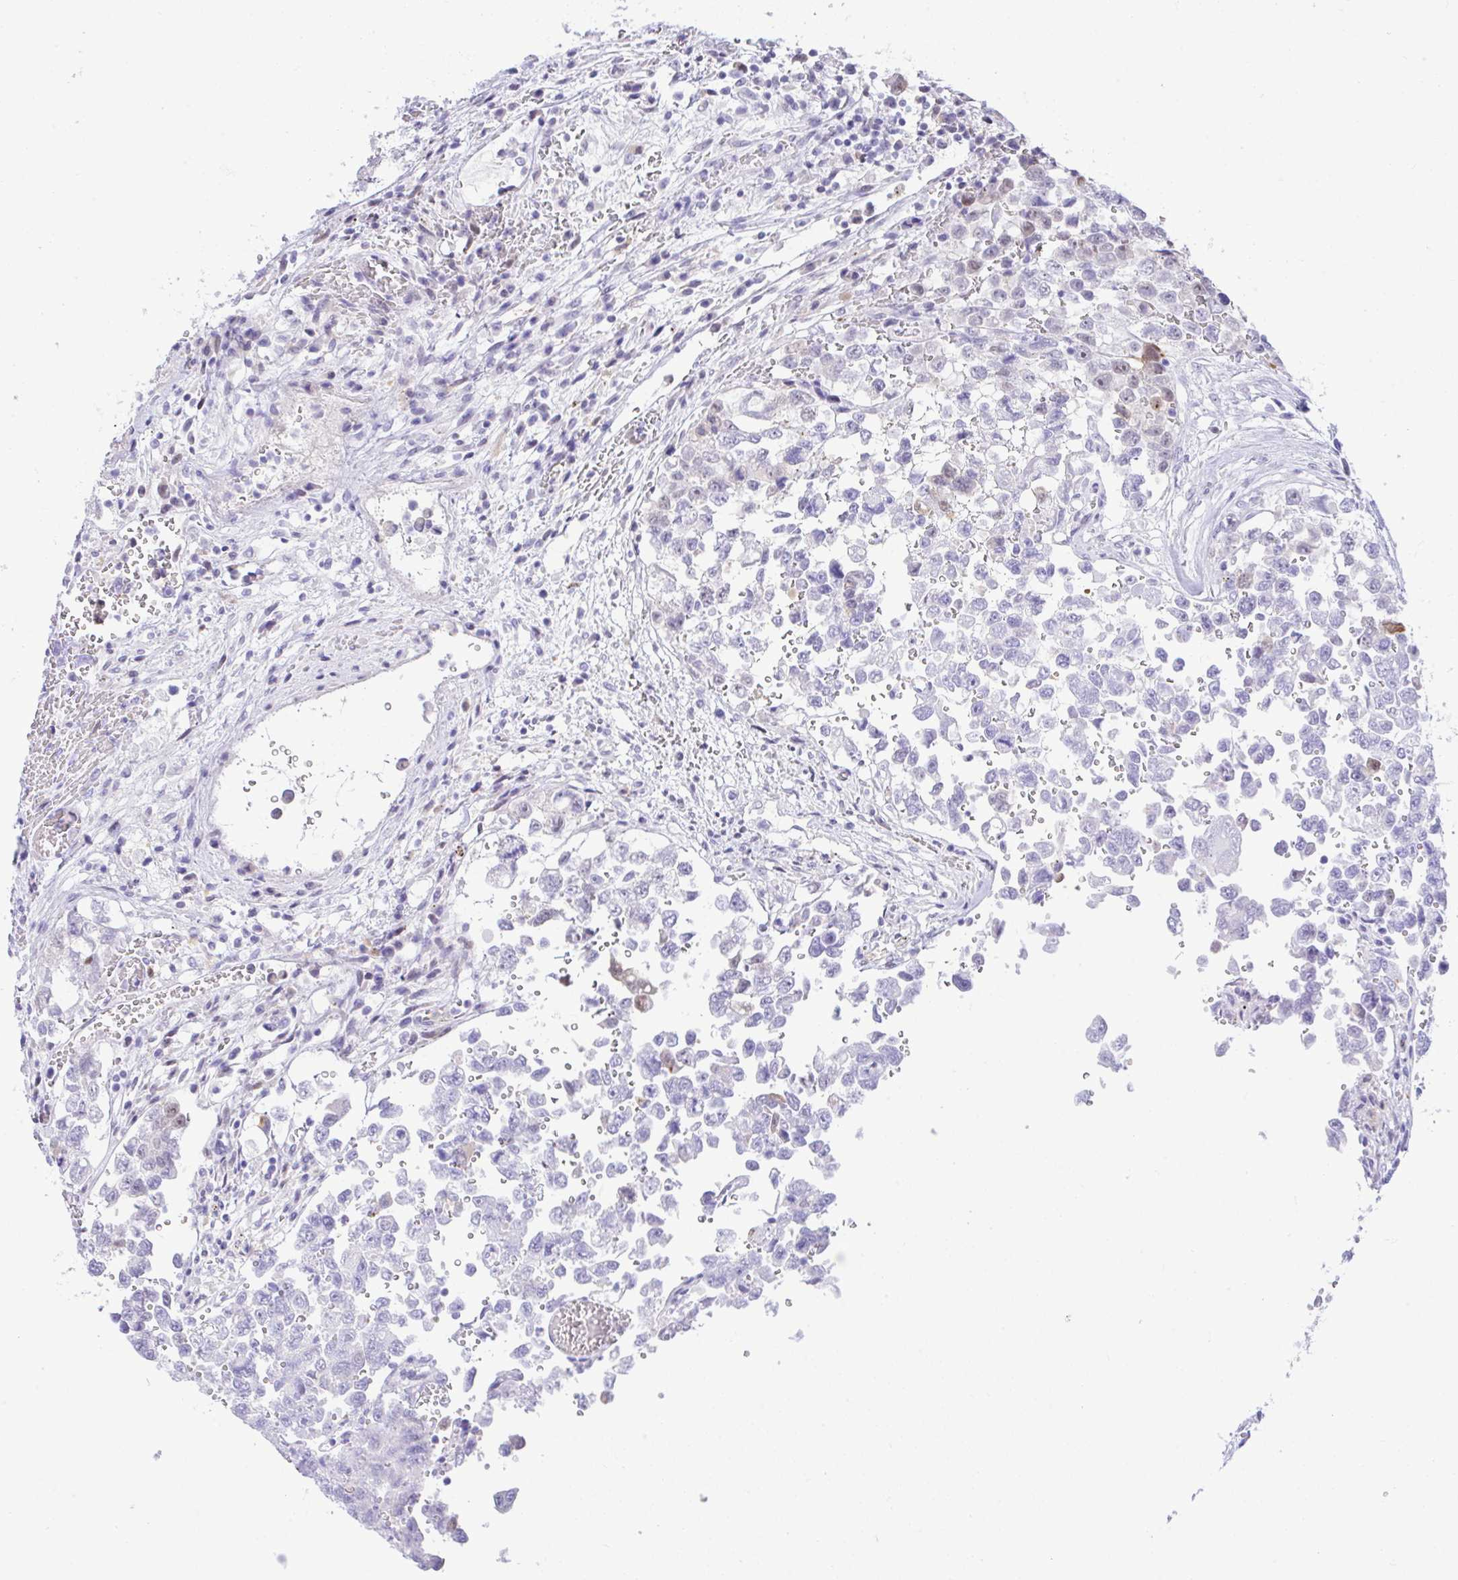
{"staining": {"intensity": "negative", "quantity": "none", "location": "none"}, "tissue": "testis cancer", "cell_type": "Tumor cells", "image_type": "cancer", "snomed": [{"axis": "morphology", "description": "Carcinoma, Embryonal, NOS"}, {"axis": "topography", "description": "Testis"}], "caption": "Protein analysis of testis cancer shows no significant positivity in tumor cells.", "gene": "ZNF485", "patient": {"sex": "male", "age": 18}}